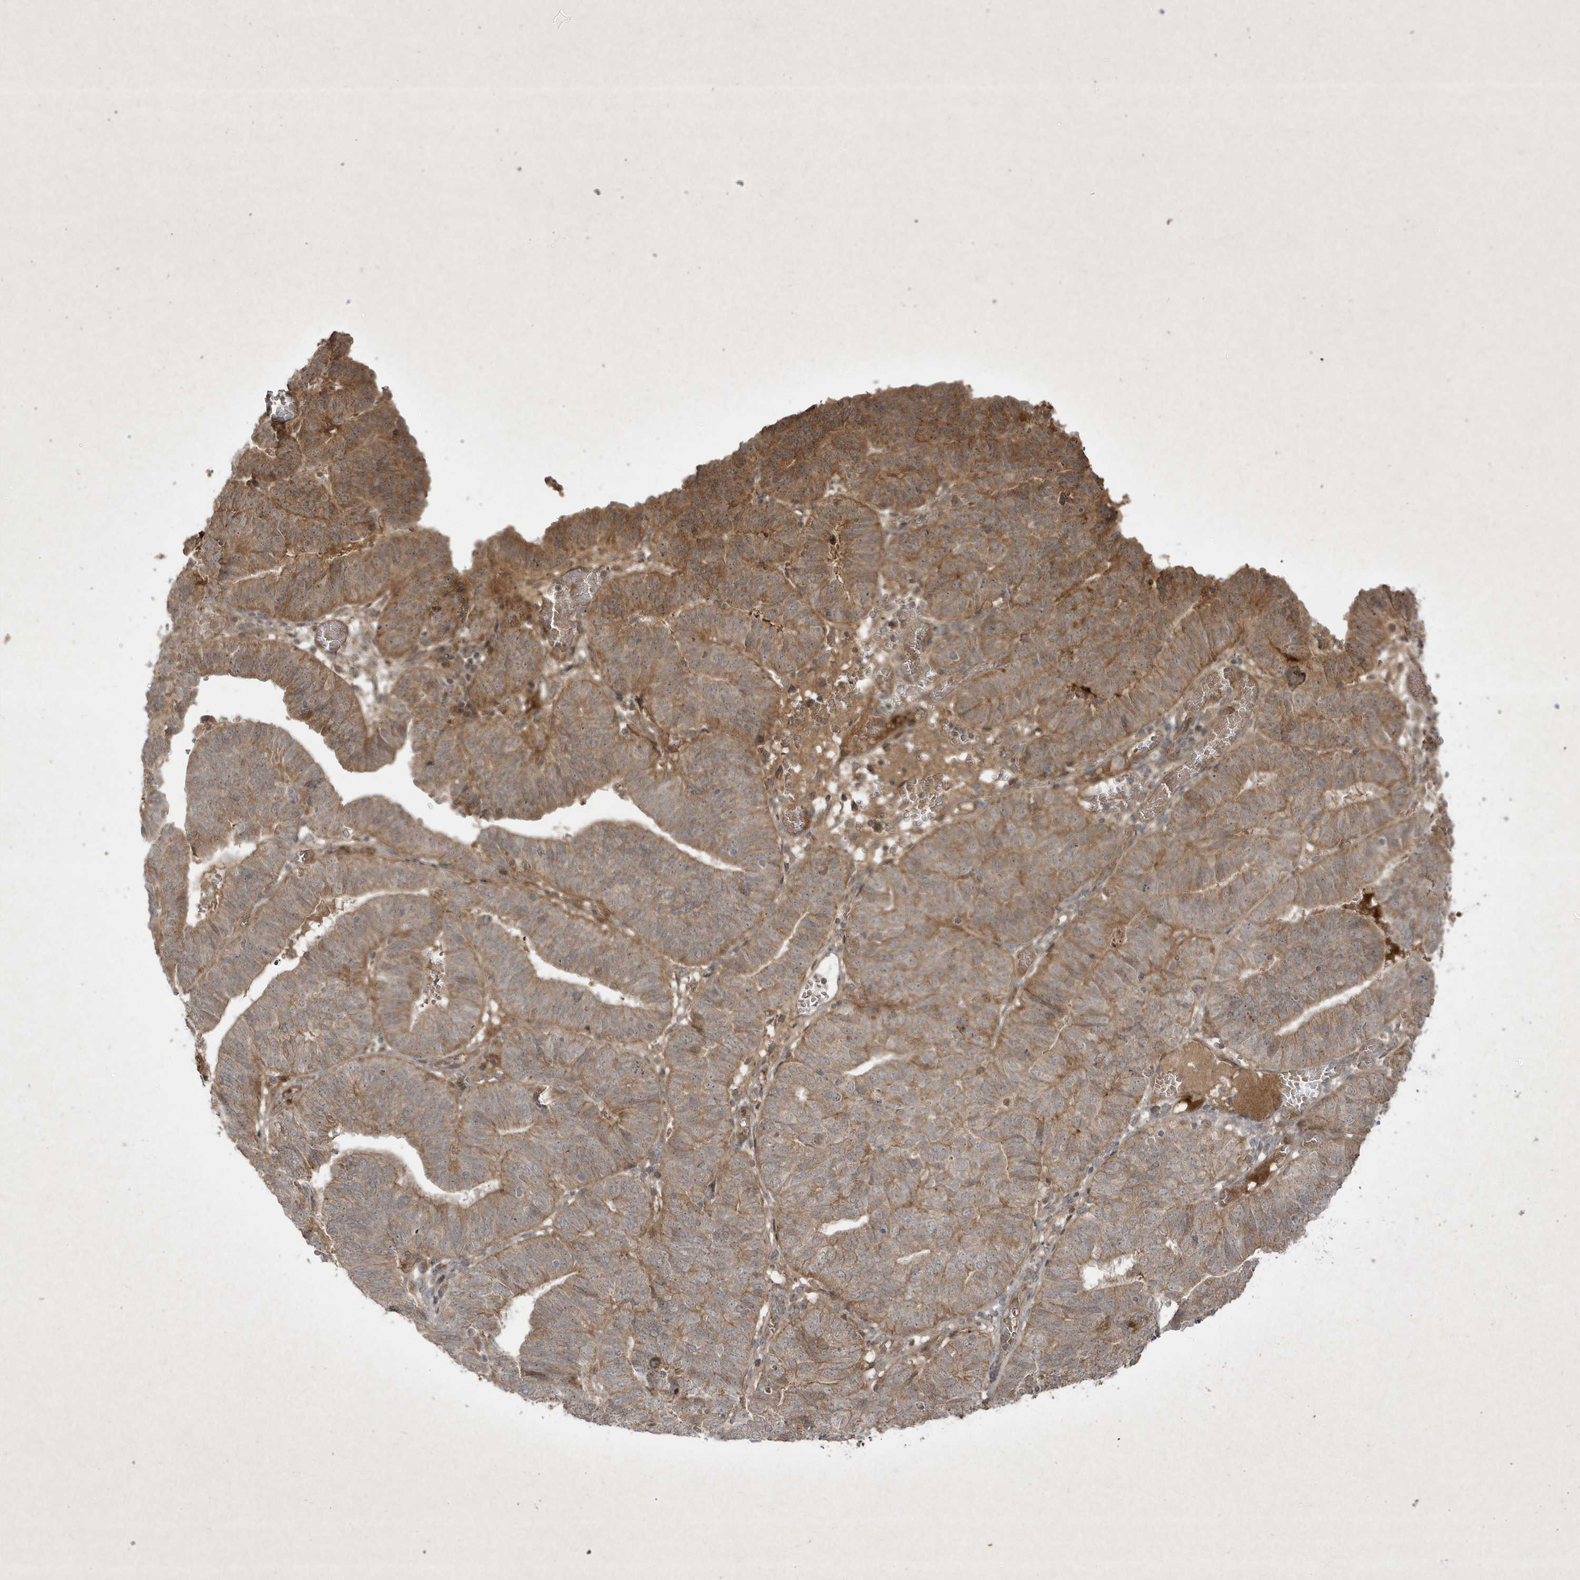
{"staining": {"intensity": "moderate", "quantity": ">75%", "location": "cytoplasmic/membranous"}, "tissue": "endometrial cancer", "cell_type": "Tumor cells", "image_type": "cancer", "snomed": [{"axis": "morphology", "description": "Adenocarcinoma, NOS"}, {"axis": "topography", "description": "Uterus"}], "caption": "This photomicrograph shows endometrial cancer (adenocarcinoma) stained with immunohistochemistry to label a protein in brown. The cytoplasmic/membranous of tumor cells show moderate positivity for the protein. Nuclei are counter-stained blue.", "gene": "FAM83C", "patient": {"sex": "female", "age": 77}}